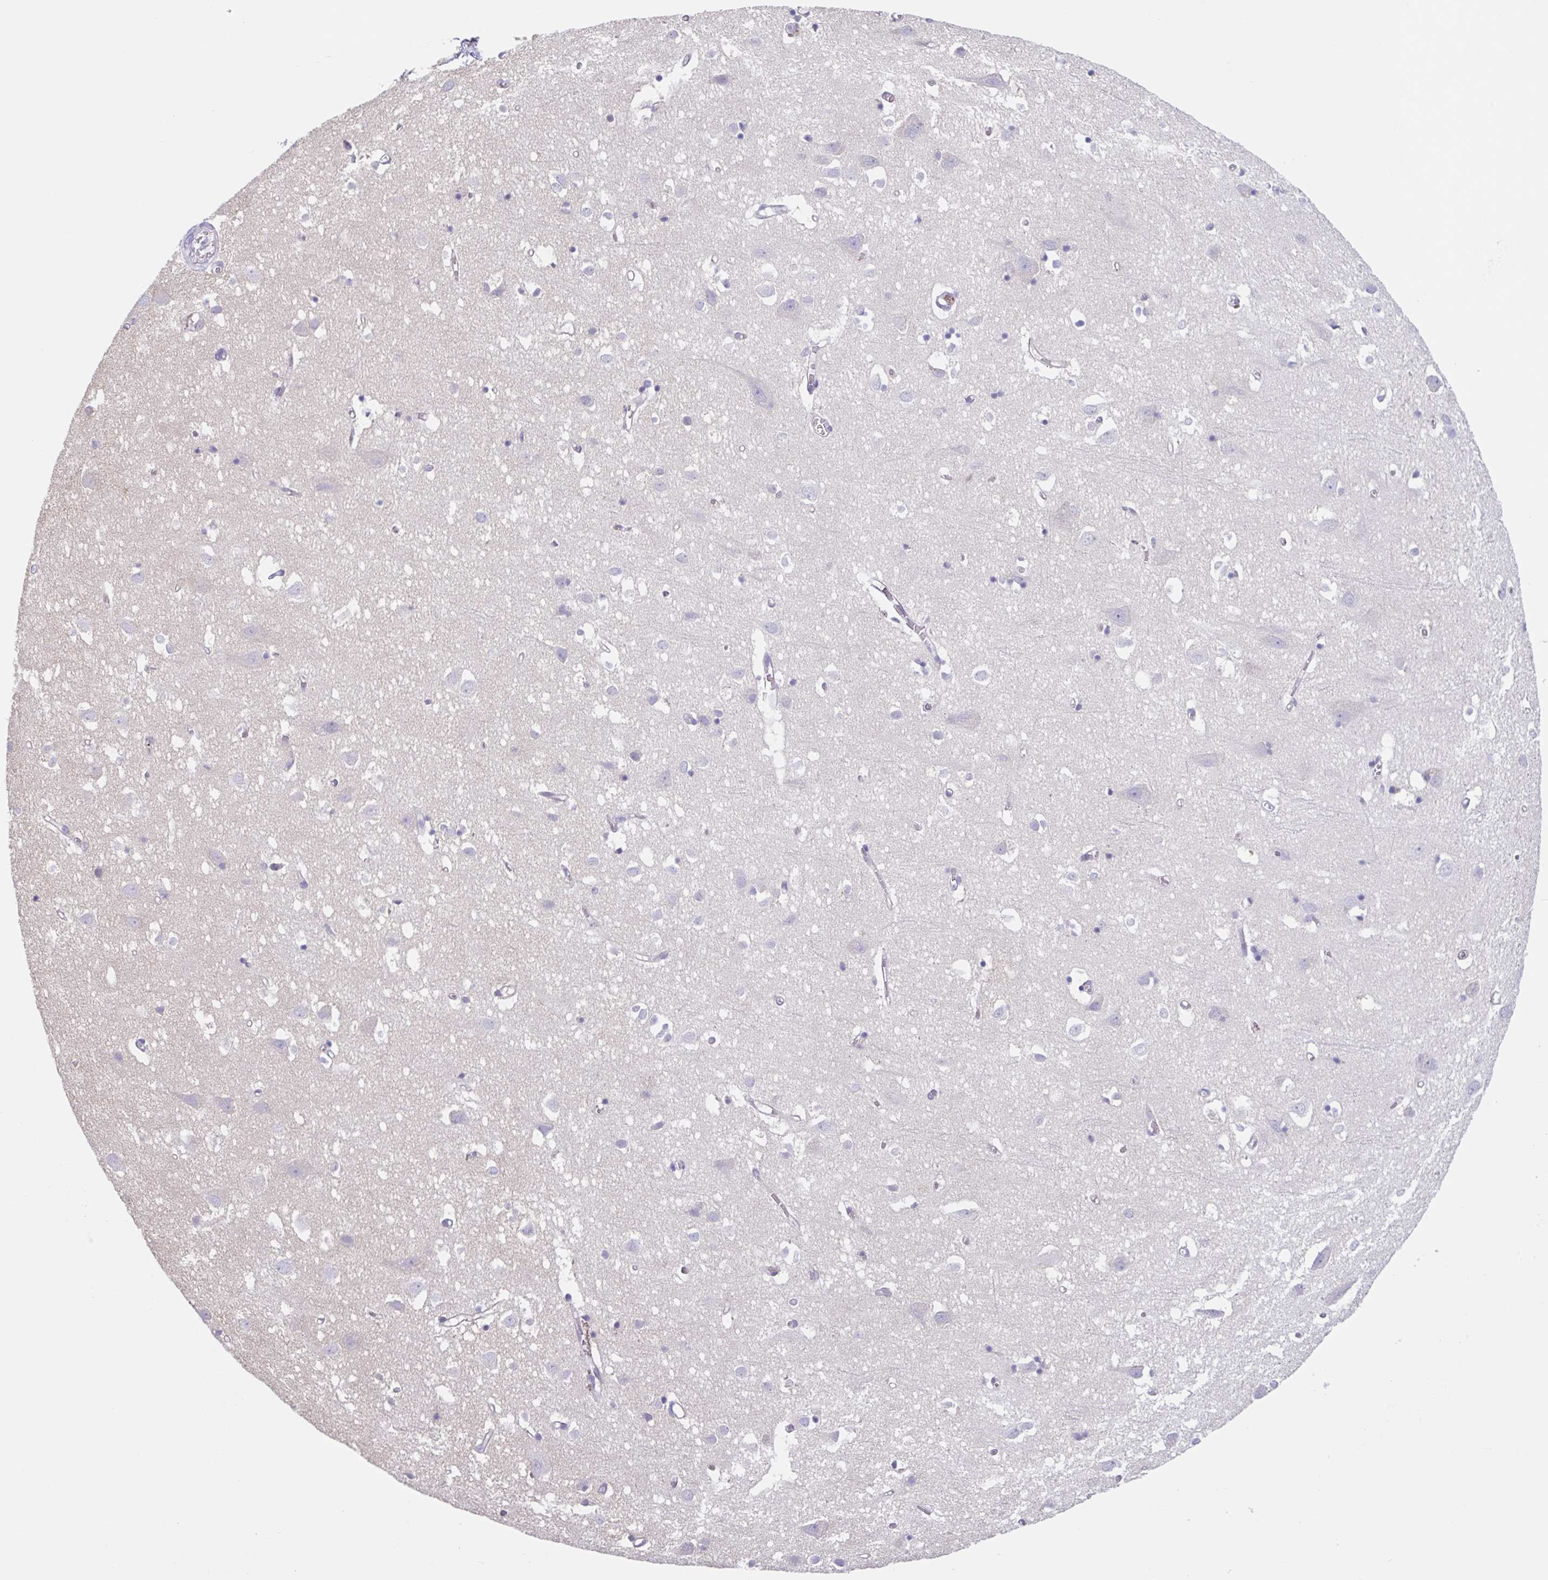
{"staining": {"intensity": "negative", "quantity": "none", "location": "none"}, "tissue": "cerebral cortex", "cell_type": "Endothelial cells", "image_type": "normal", "snomed": [{"axis": "morphology", "description": "Normal tissue, NOS"}, {"axis": "topography", "description": "Cerebral cortex"}], "caption": "An immunohistochemistry (IHC) histopathology image of unremarkable cerebral cortex is shown. There is no staining in endothelial cells of cerebral cortex.", "gene": "EHD4", "patient": {"sex": "male", "age": 70}}